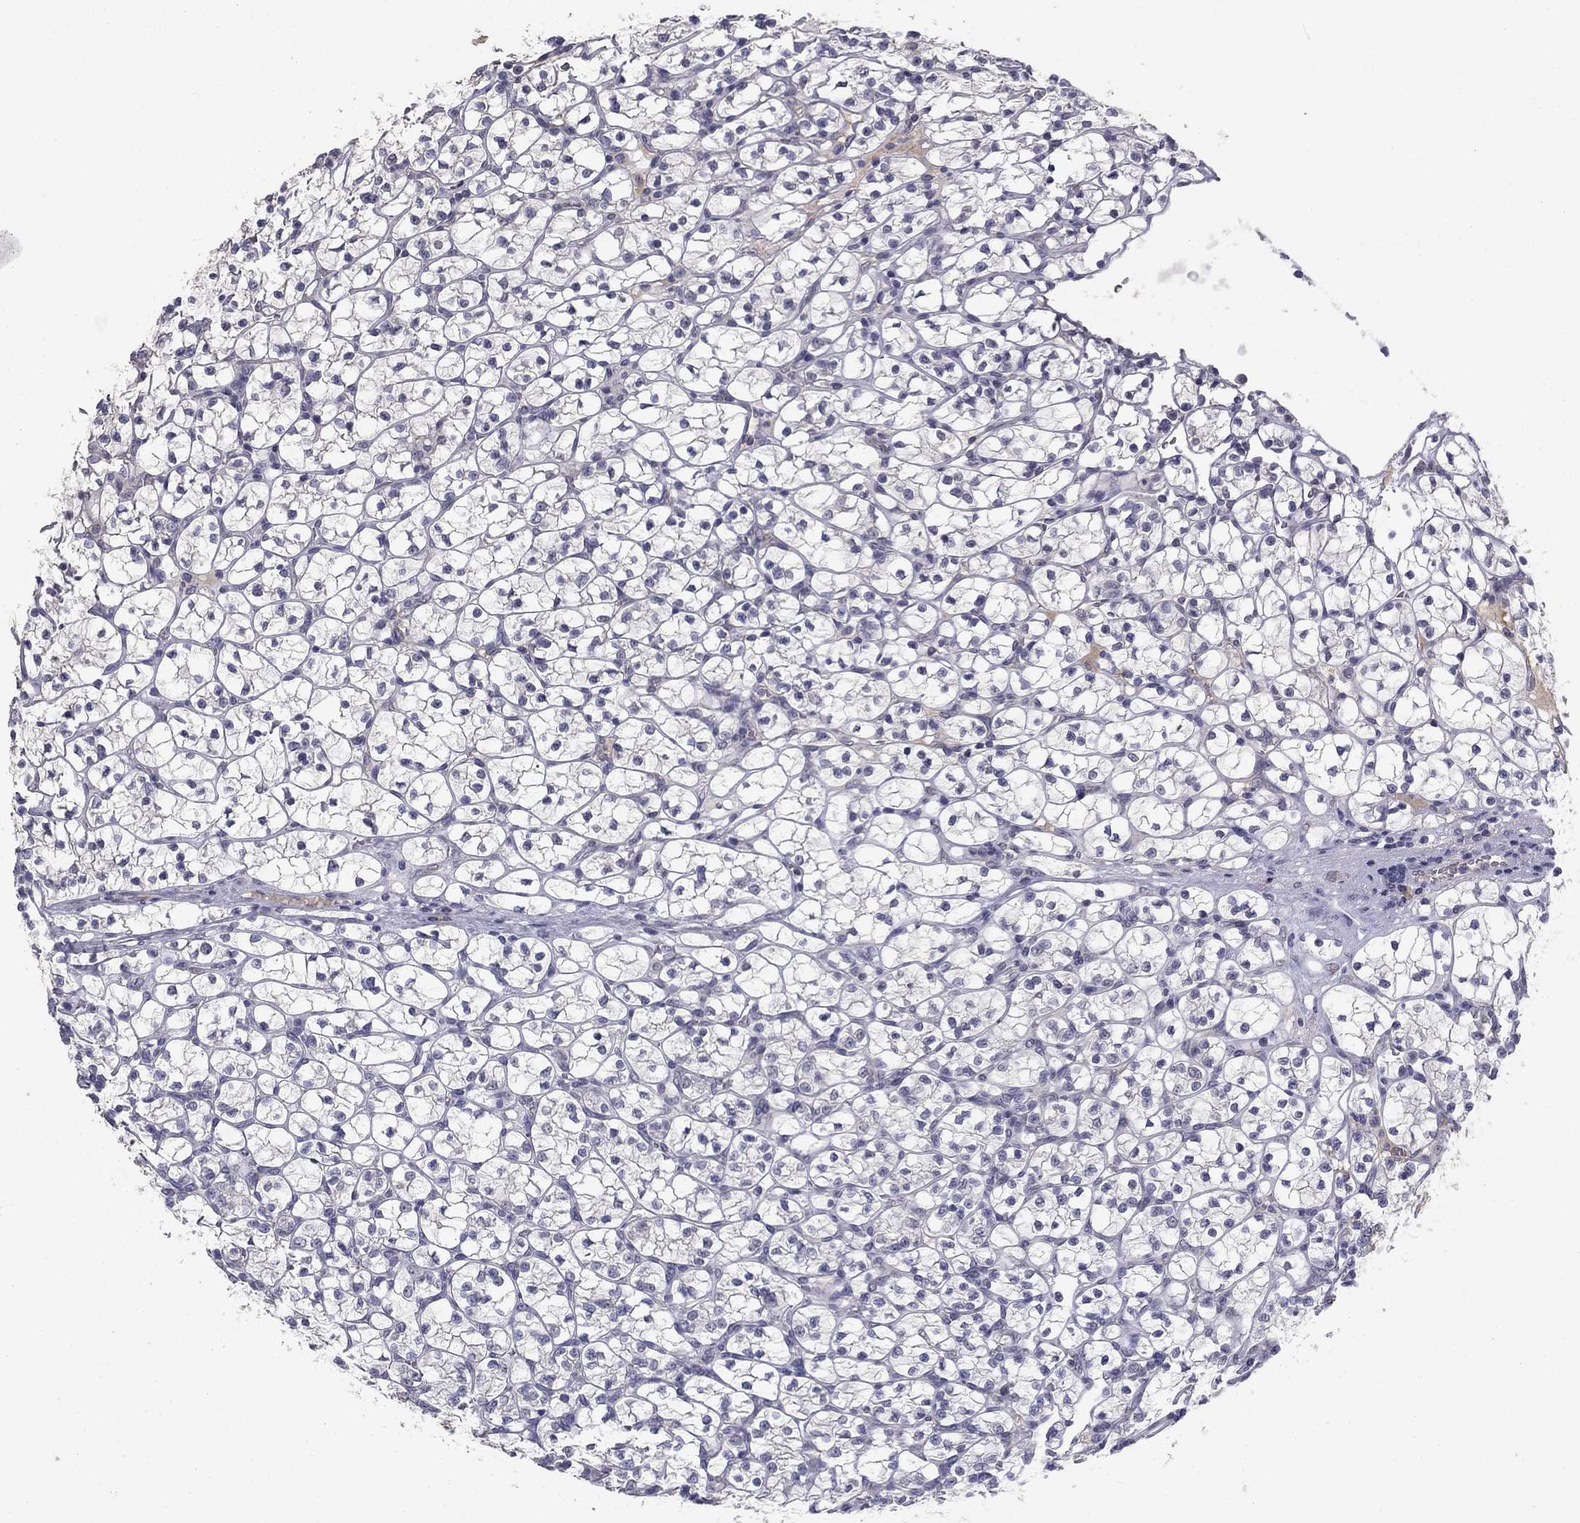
{"staining": {"intensity": "negative", "quantity": "none", "location": "none"}, "tissue": "renal cancer", "cell_type": "Tumor cells", "image_type": "cancer", "snomed": [{"axis": "morphology", "description": "Adenocarcinoma, NOS"}, {"axis": "topography", "description": "Kidney"}], "caption": "High magnification brightfield microscopy of renal cancer stained with DAB (brown) and counterstained with hematoxylin (blue): tumor cells show no significant positivity.", "gene": "PRRT2", "patient": {"sex": "female", "age": 89}}